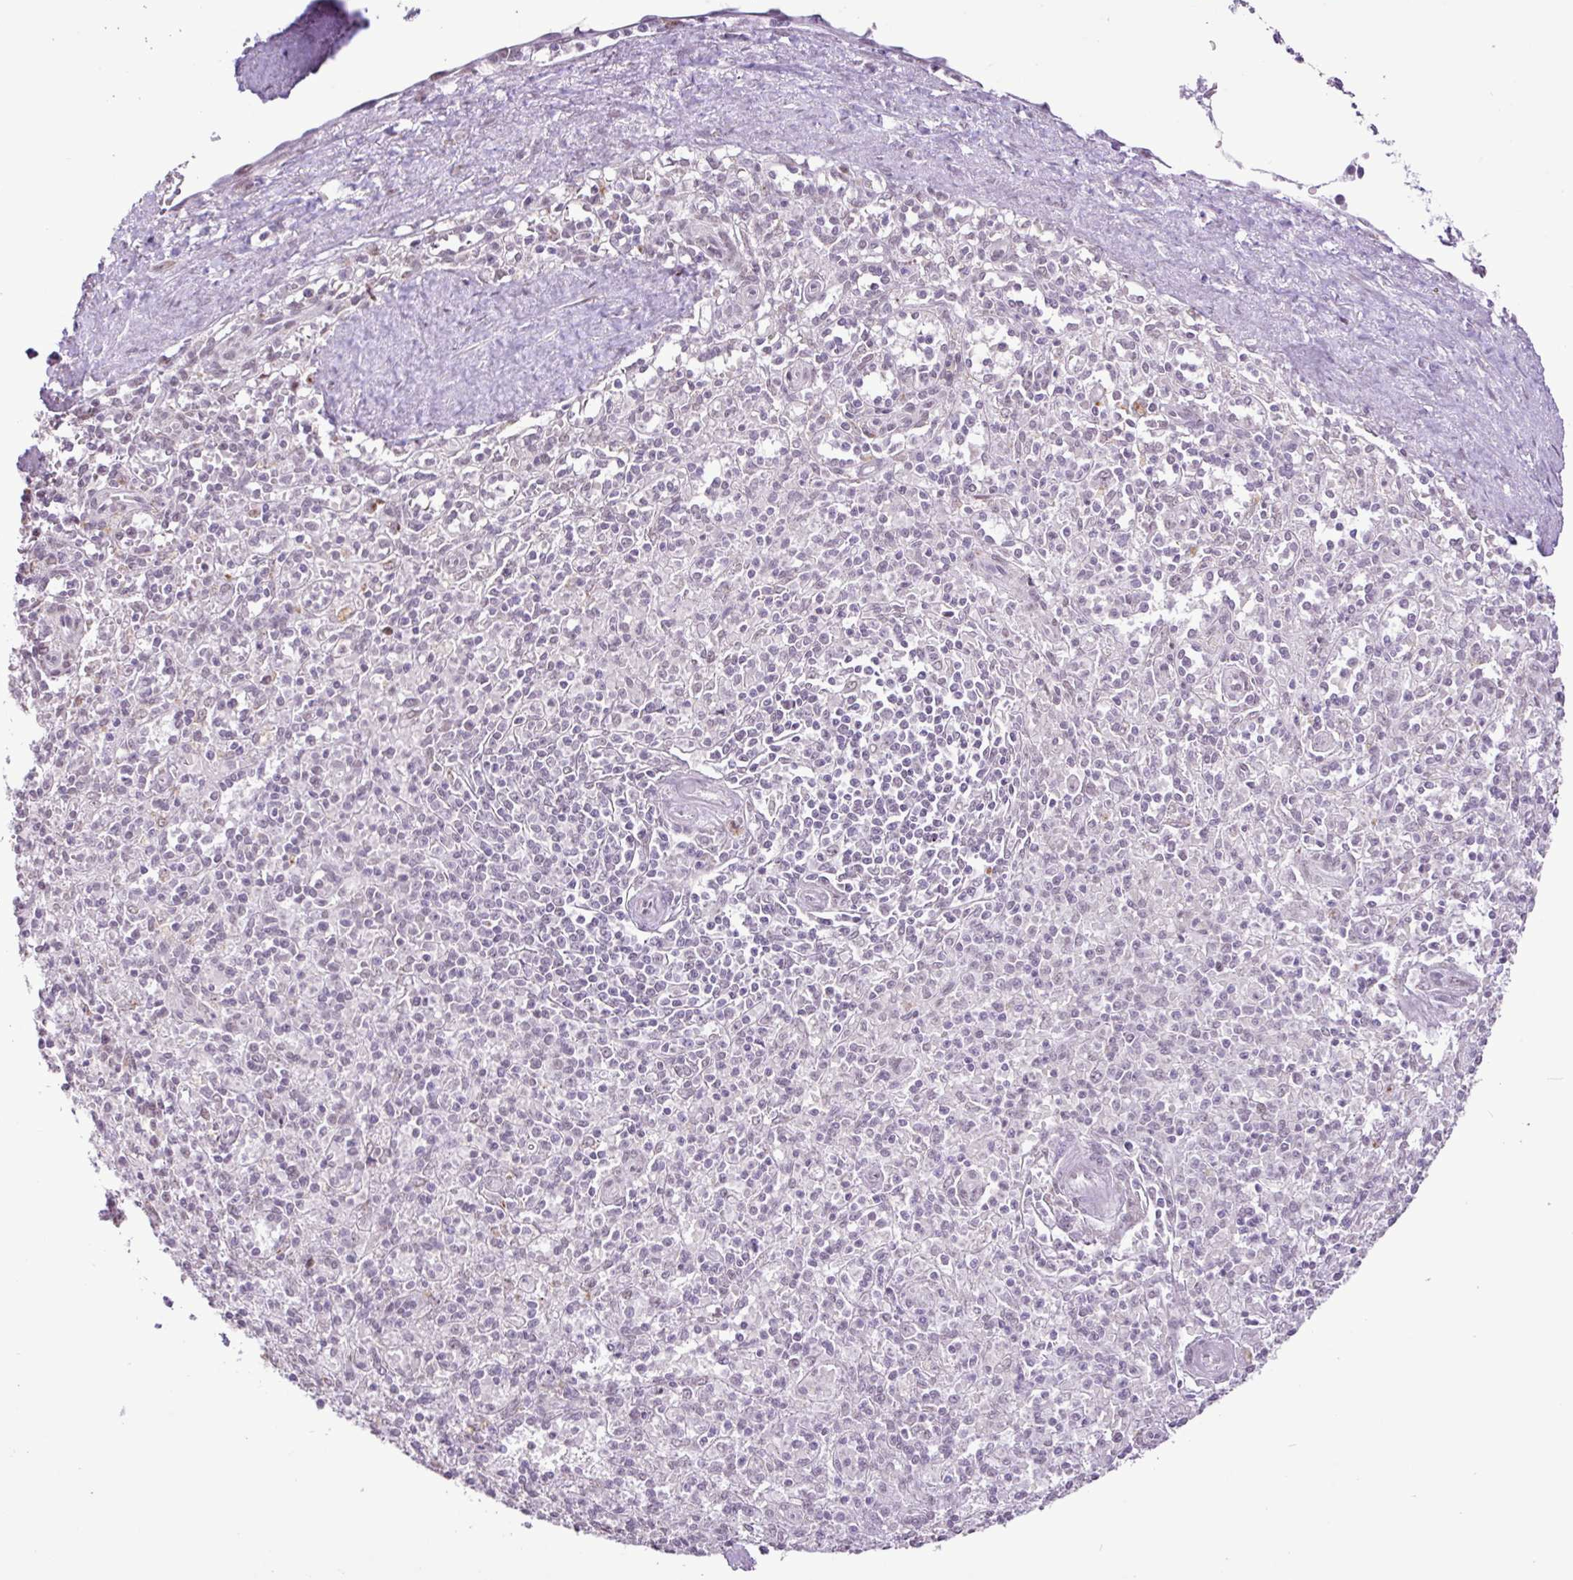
{"staining": {"intensity": "negative", "quantity": "none", "location": "none"}, "tissue": "spleen", "cell_type": "Cells in red pulp", "image_type": "normal", "snomed": [{"axis": "morphology", "description": "Normal tissue, NOS"}, {"axis": "topography", "description": "Spleen"}], "caption": "DAB (3,3'-diaminobenzidine) immunohistochemical staining of unremarkable human spleen shows no significant positivity in cells in red pulp.", "gene": "ZNF354A", "patient": {"sex": "female", "age": 70}}